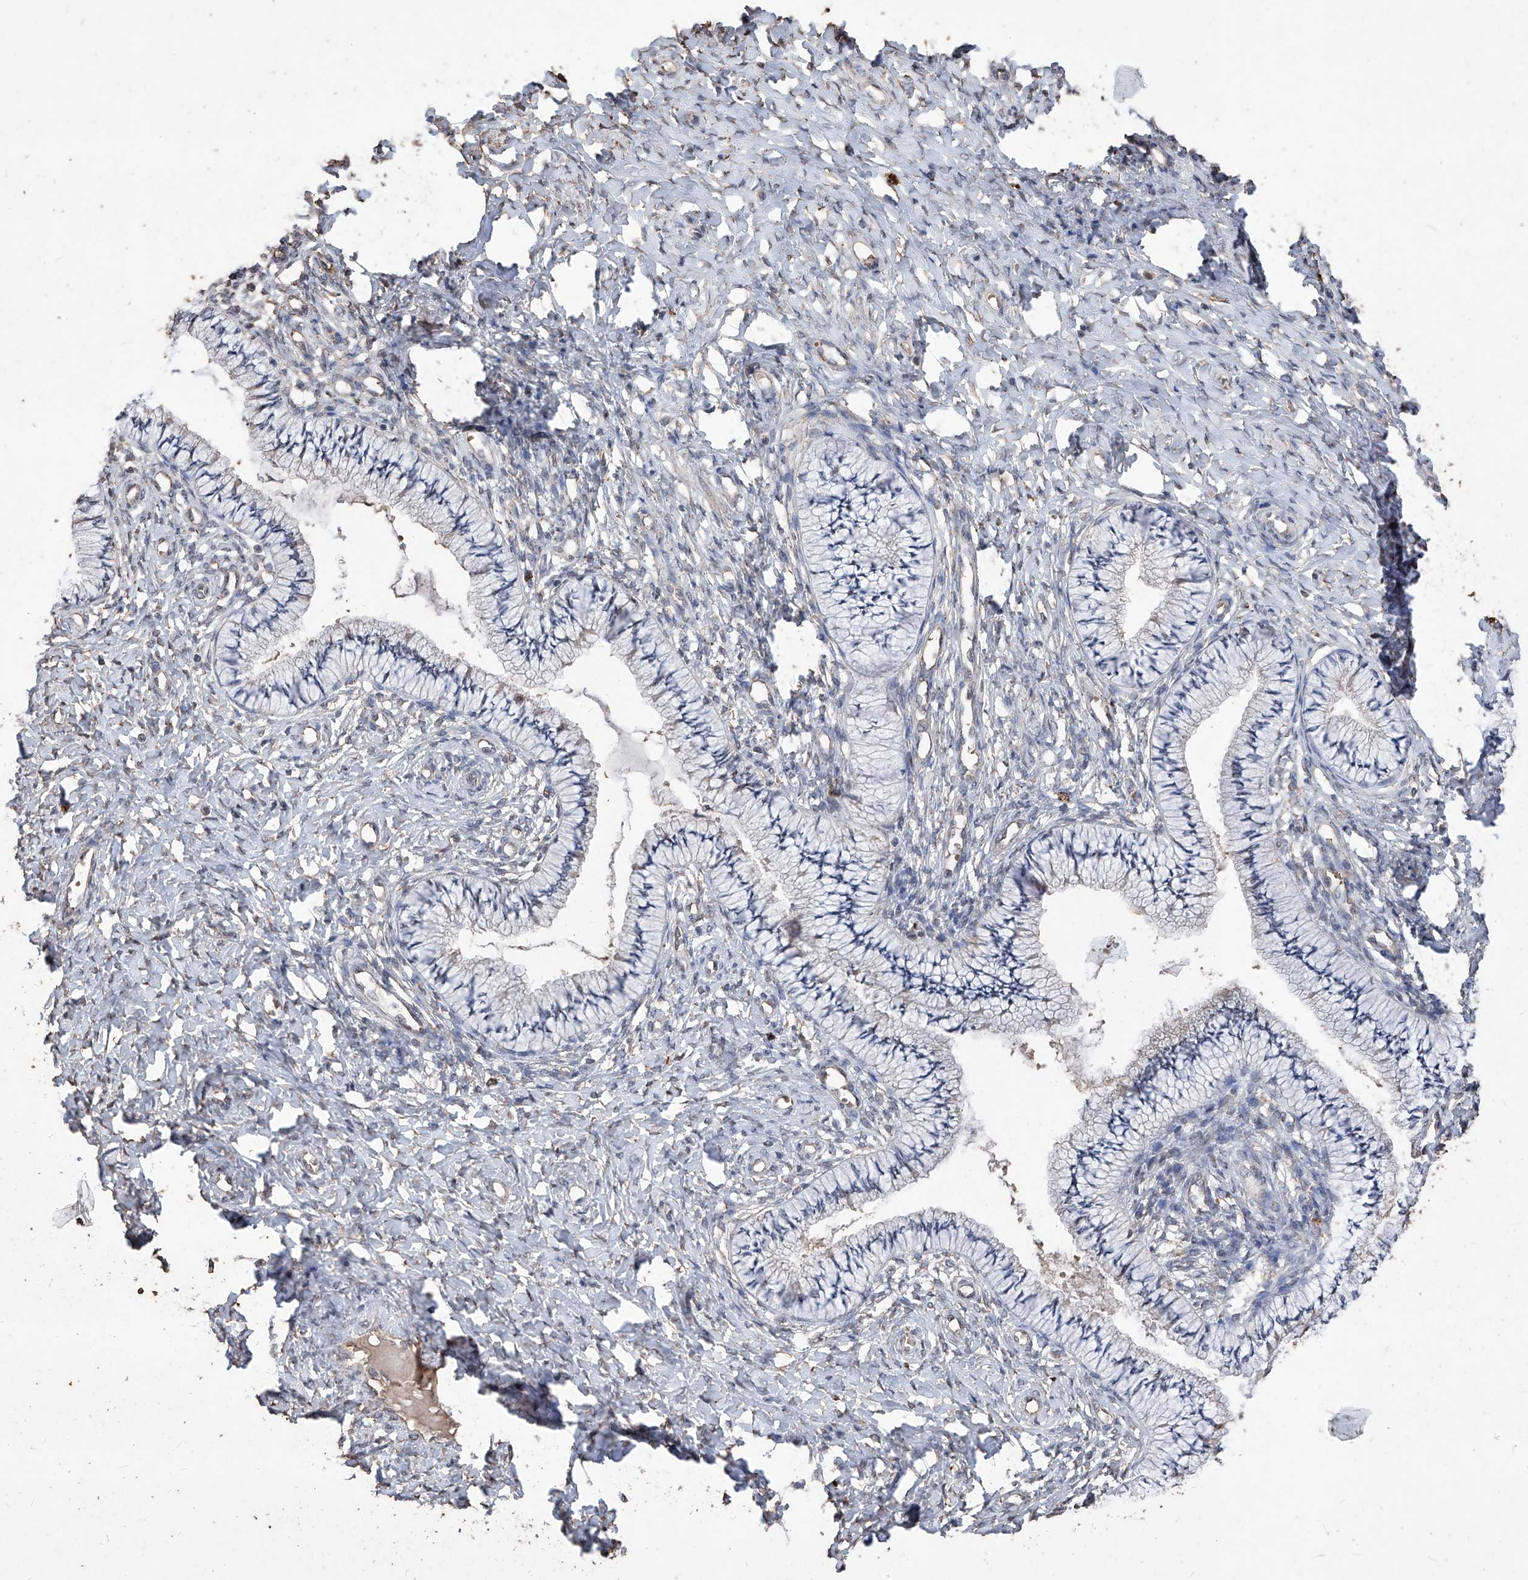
{"staining": {"intensity": "negative", "quantity": "none", "location": "none"}, "tissue": "cervix", "cell_type": "Glandular cells", "image_type": "normal", "snomed": [{"axis": "morphology", "description": "Normal tissue, NOS"}, {"axis": "topography", "description": "Cervix"}], "caption": "The immunohistochemistry photomicrograph has no significant staining in glandular cells of cervix.", "gene": "EML1", "patient": {"sex": "female", "age": 36}}